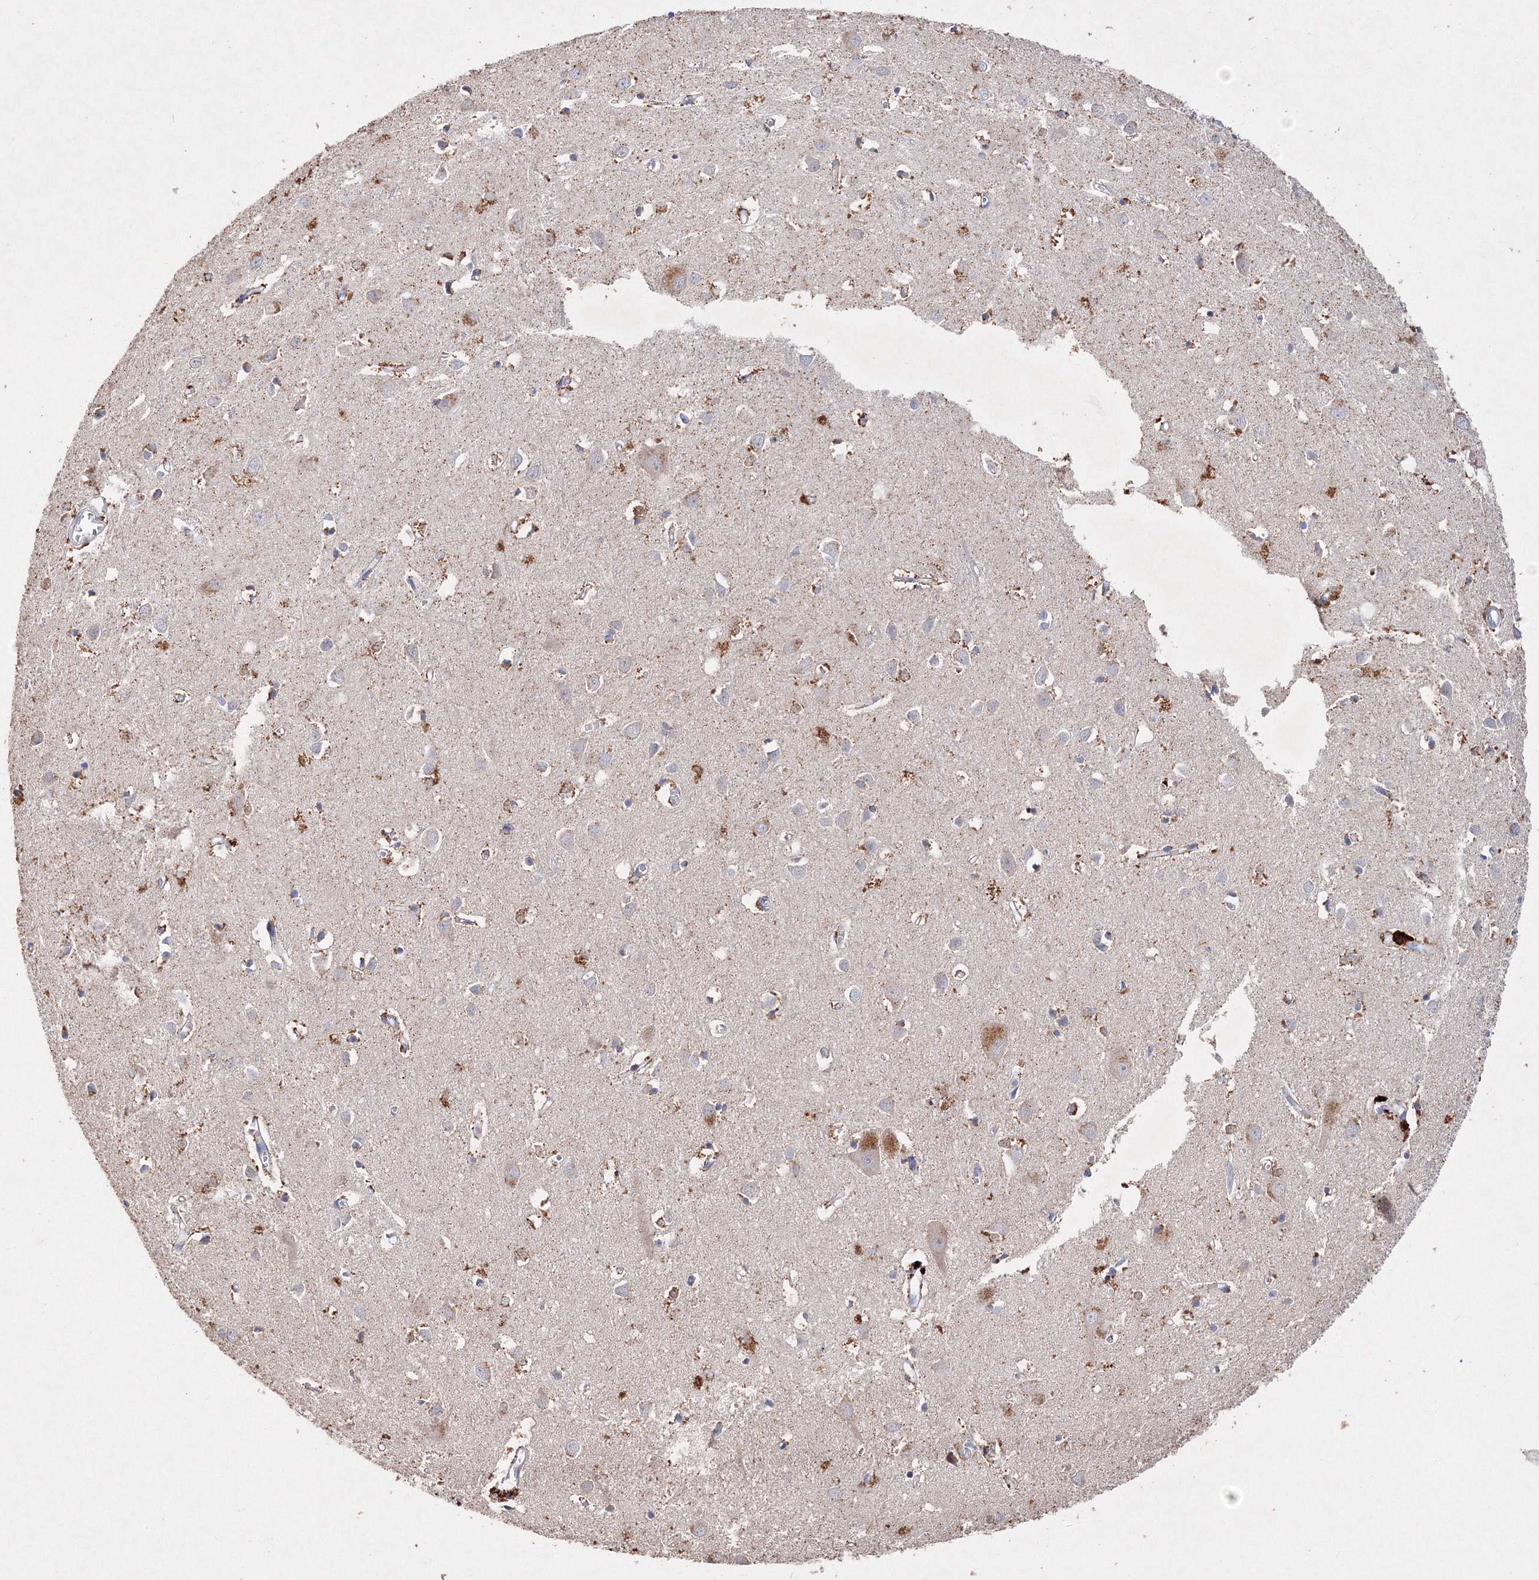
{"staining": {"intensity": "negative", "quantity": "none", "location": "none"}, "tissue": "cerebral cortex", "cell_type": "Endothelial cells", "image_type": "normal", "snomed": [{"axis": "morphology", "description": "Normal tissue, NOS"}, {"axis": "topography", "description": "Cerebral cortex"}], "caption": "Micrograph shows no protein positivity in endothelial cells of normal cerebral cortex.", "gene": "GLS", "patient": {"sex": "female", "age": 64}}